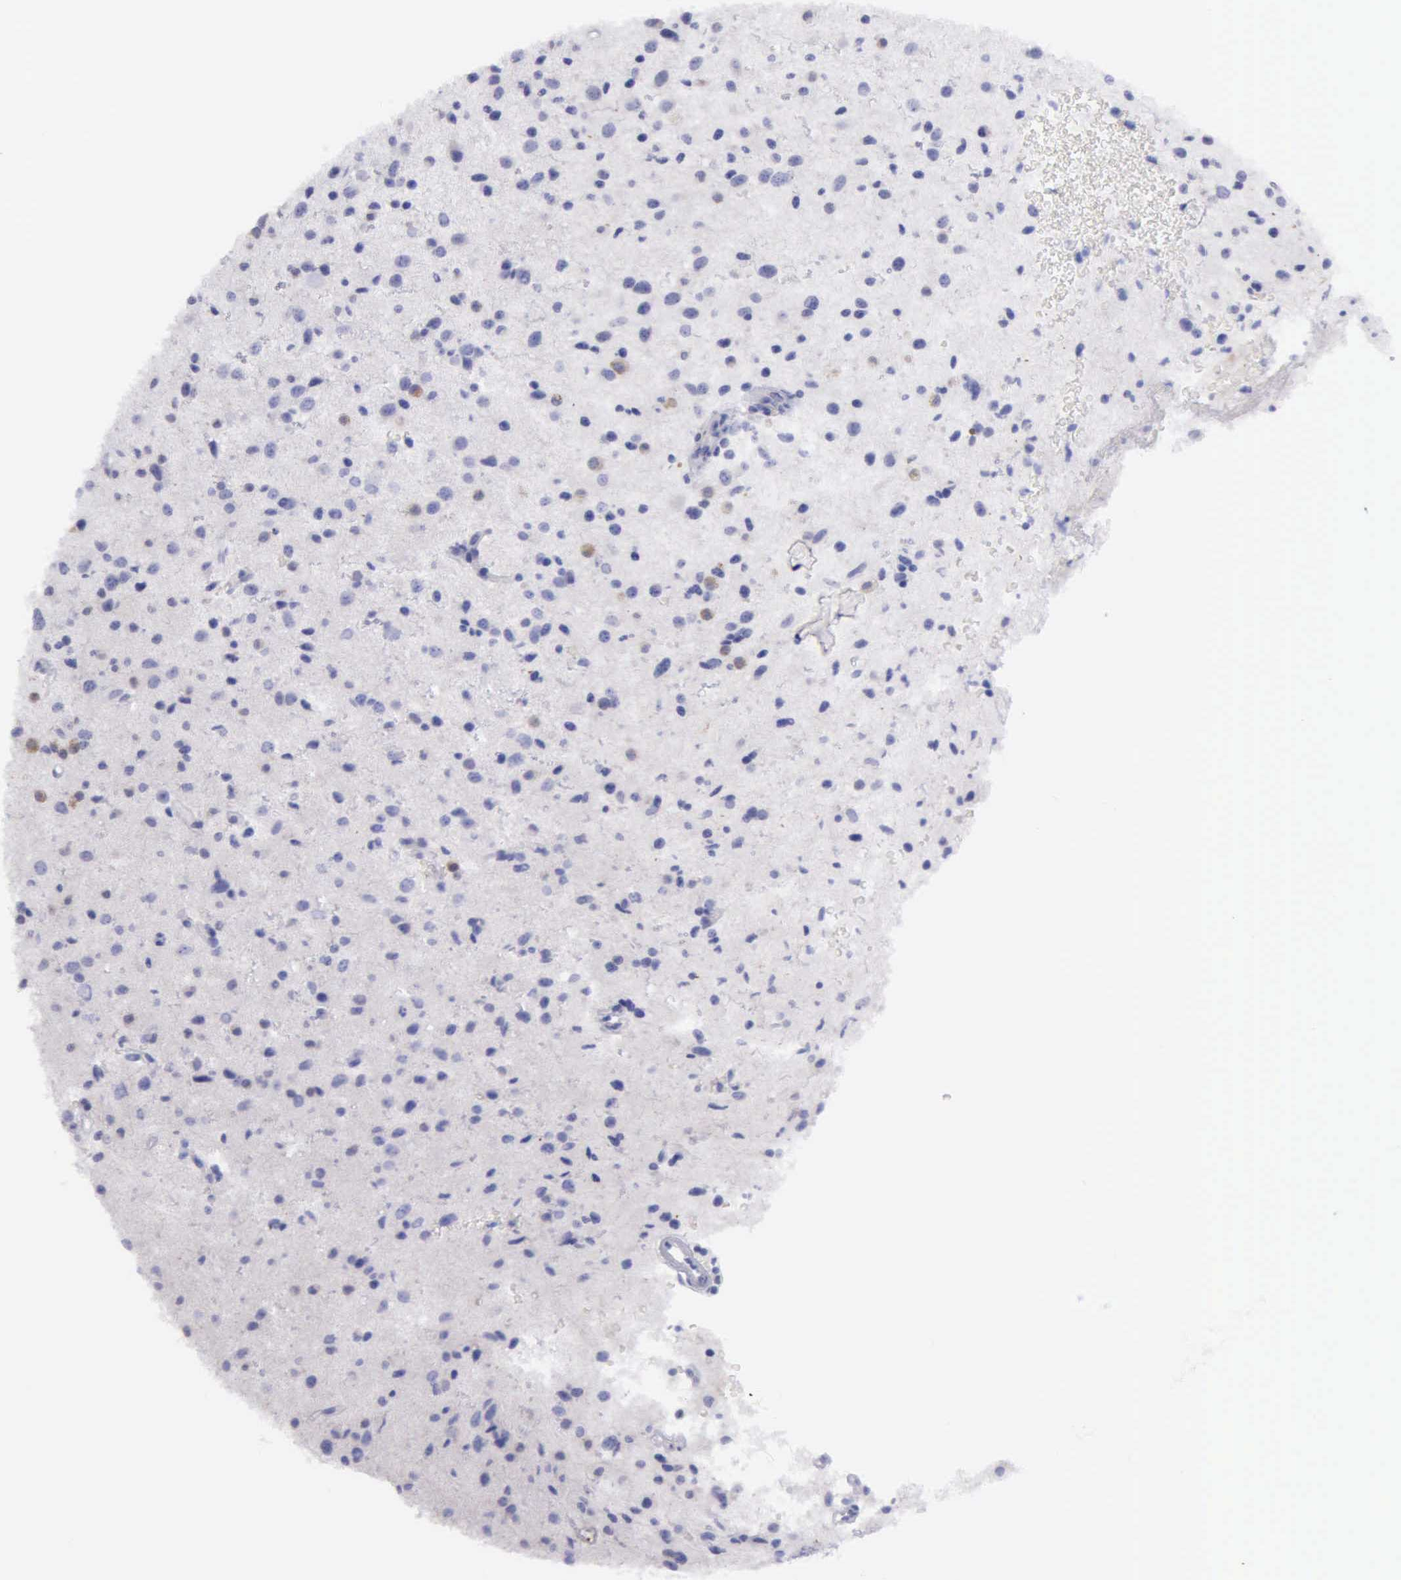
{"staining": {"intensity": "negative", "quantity": "none", "location": "none"}, "tissue": "glioma", "cell_type": "Tumor cells", "image_type": "cancer", "snomed": [{"axis": "morphology", "description": "Glioma, malignant, Low grade"}, {"axis": "topography", "description": "Brain"}], "caption": "A high-resolution photomicrograph shows IHC staining of glioma, which displays no significant expression in tumor cells. (DAB (3,3'-diaminobenzidine) immunohistochemistry (IHC) visualized using brightfield microscopy, high magnification).", "gene": "TYRP1", "patient": {"sex": "female", "age": 46}}